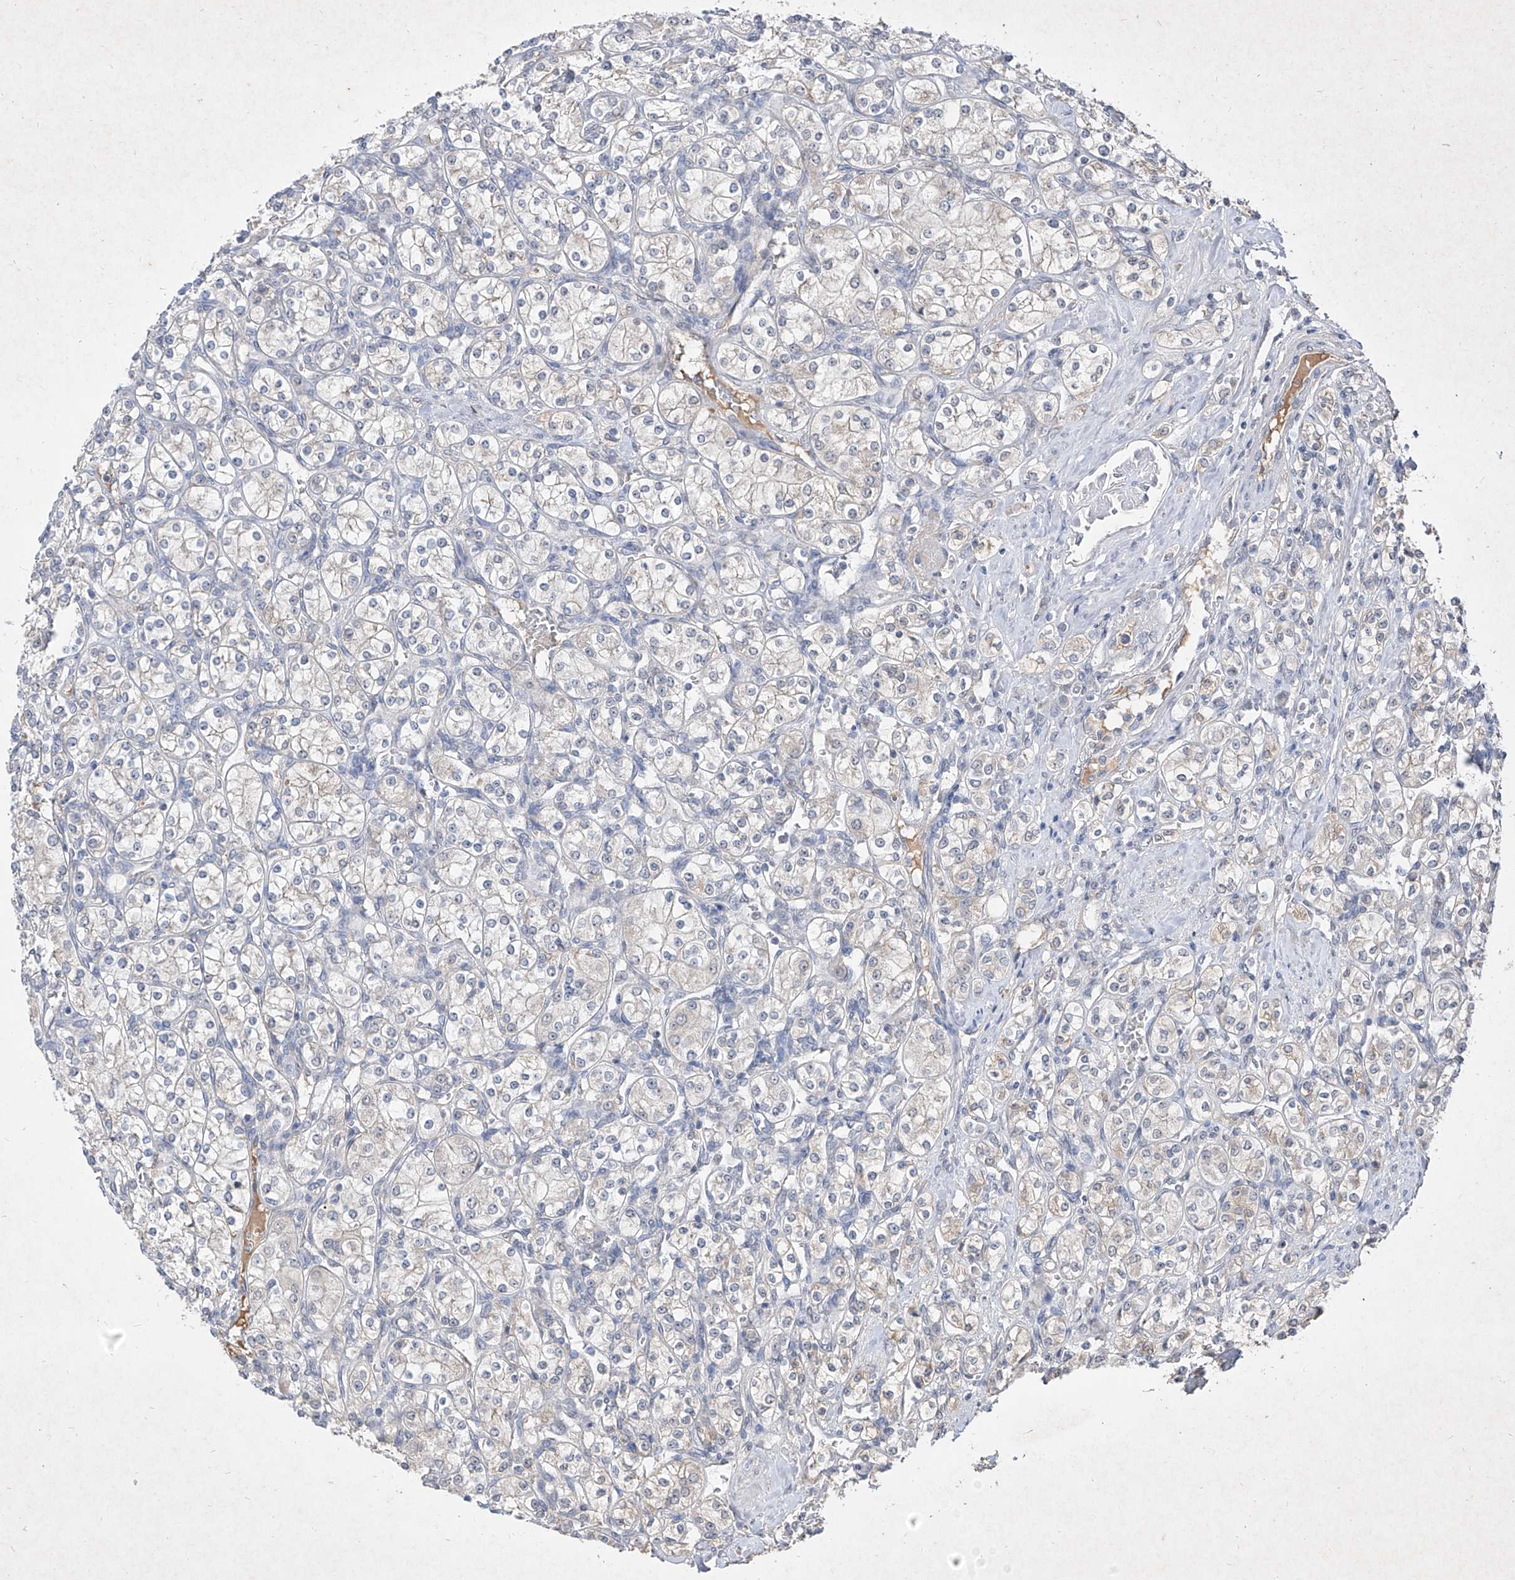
{"staining": {"intensity": "negative", "quantity": "none", "location": "none"}, "tissue": "renal cancer", "cell_type": "Tumor cells", "image_type": "cancer", "snomed": [{"axis": "morphology", "description": "Adenocarcinoma, NOS"}, {"axis": "topography", "description": "Kidney"}], "caption": "Immunohistochemistry (IHC) image of neoplastic tissue: renal cancer stained with DAB shows no significant protein positivity in tumor cells.", "gene": "C4A", "patient": {"sex": "male", "age": 77}}